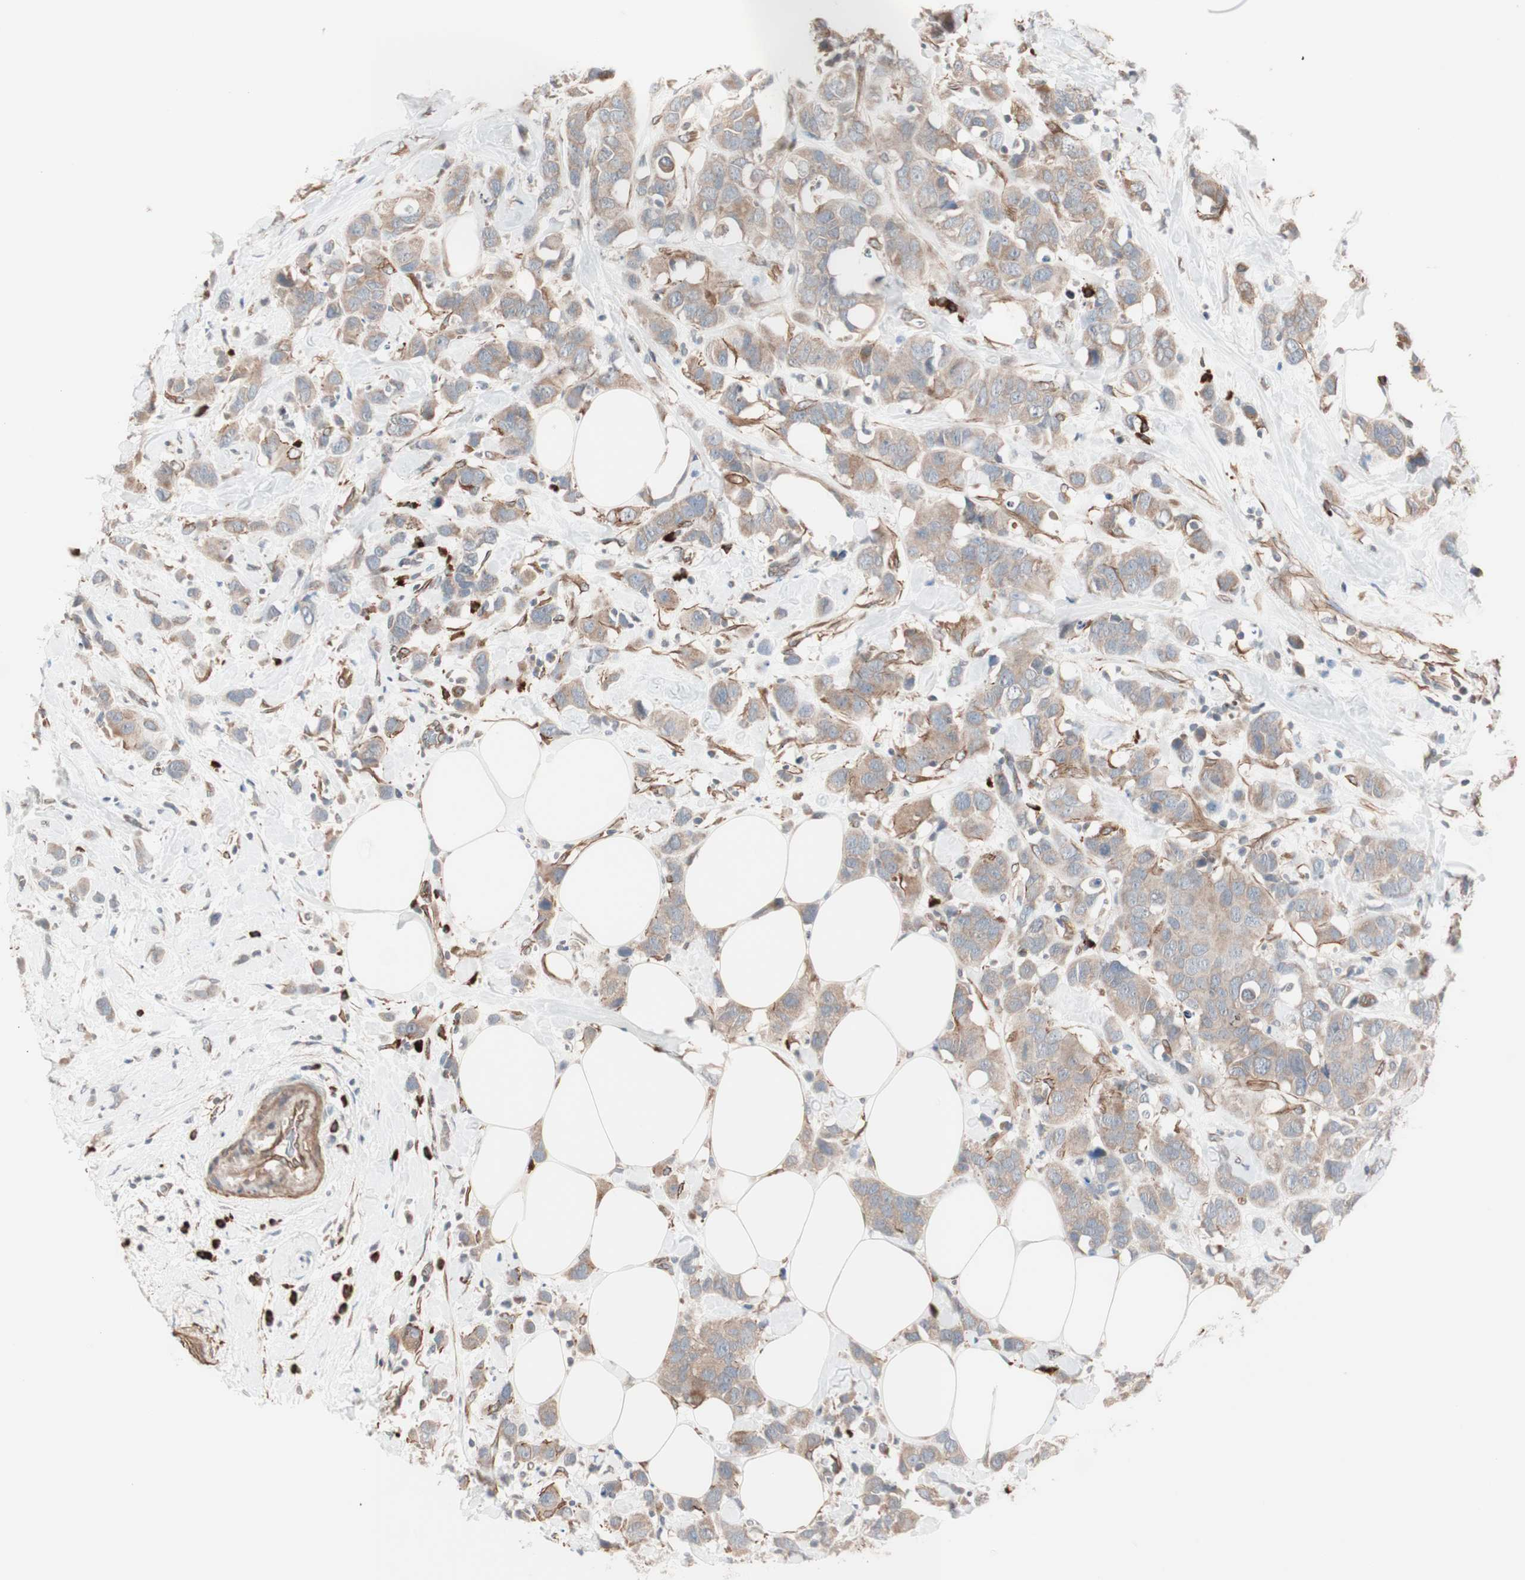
{"staining": {"intensity": "moderate", "quantity": ">75%", "location": "cytoplasmic/membranous"}, "tissue": "breast cancer", "cell_type": "Tumor cells", "image_type": "cancer", "snomed": [{"axis": "morphology", "description": "Normal tissue, NOS"}, {"axis": "morphology", "description": "Duct carcinoma"}, {"axis": "topography", "description": "Breast"}], "caption": "DAB immunohistochemical staining of human breast cancer (infiltrating ductal carcinoma) exhibits moderate cytoplasmic/membranous protein positivity in approximately >75% of tumor cells. Nuclei are stained in blue.", "gene": "ALG5", "patient": {"sex": "female", "age": 50}}